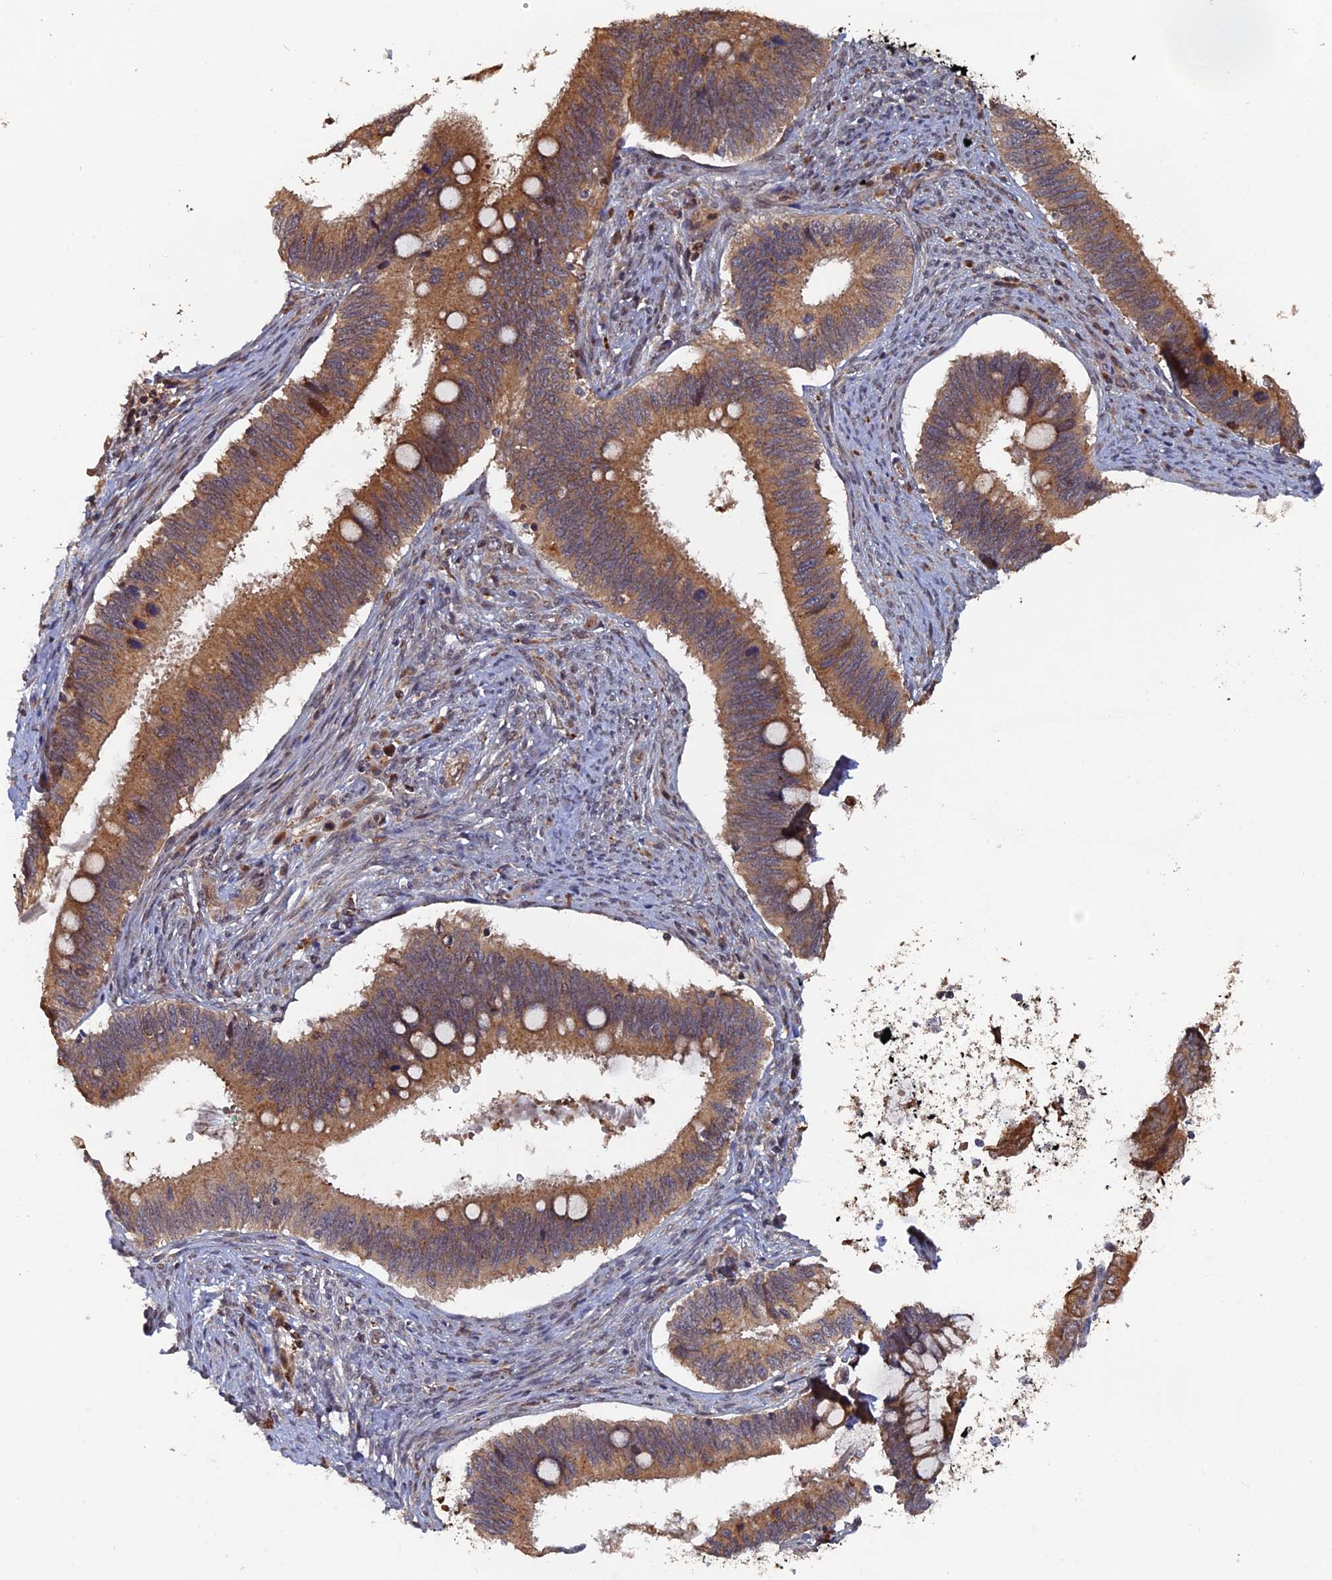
{"staining": {"intensity": "moderate", "quantity": ">75%", "location": "cytoplasmic/membranous"}, "tissue": "cervical cancer", "cell_type": "Tumor cells", "image_type": "cancer", "snomed": [{"axis": "morphology", "description": "Adenocarcinoma, NOS"}, {"axis": "topography", "description": "Cervix"}], "caption": "Immunohistochemistry (IHC) micrograph of neoplastic tissue: cervical cancer stained using immunohistochemistry (IHC) reveals medium levels of moderate protein expression localized specifically in the cytoplasmic/membranous of tumor cells, appearing as a cytoplasmic/membranous brown color.", "gene": "VPS37C", "patient": {"sex": "female", "age": 42}}